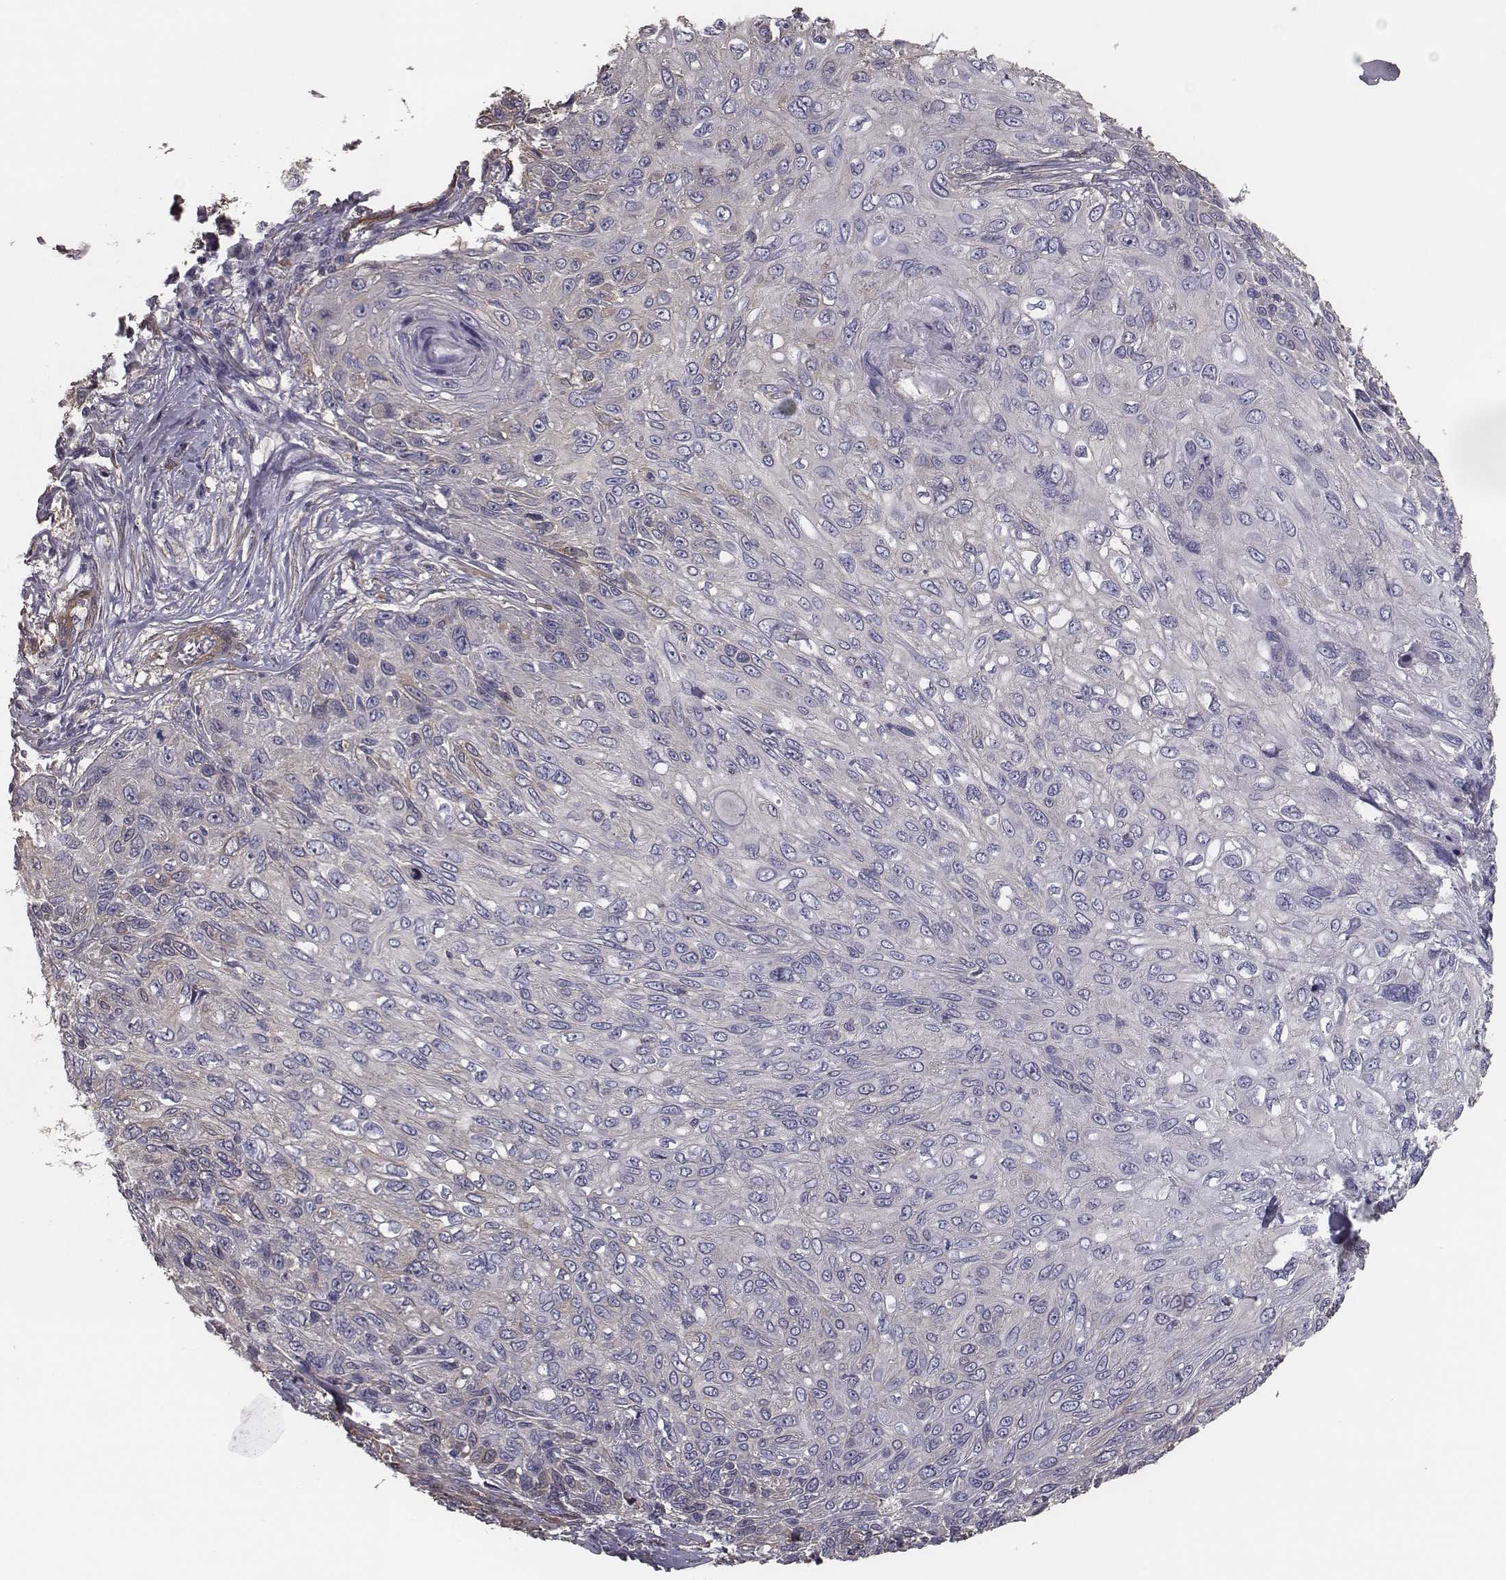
{"staining": {"intensity": "negative", "quantity": "none", "location": "none"}, "tissue": "skin cancer", "cell_type": "Tumor cells", "image_type": "cancer", "snomed": [{"axis": "morphology", "description": "Squamous cell carcinoma, NOS"}, {"axis": "topography", "description": "Skin"}], "caption": "Immunohistochemistry of skin cancer reveals no staining in tumor cells.", "gene": "ISYNA1", "patient": {"sex": "male", "age": 92}}